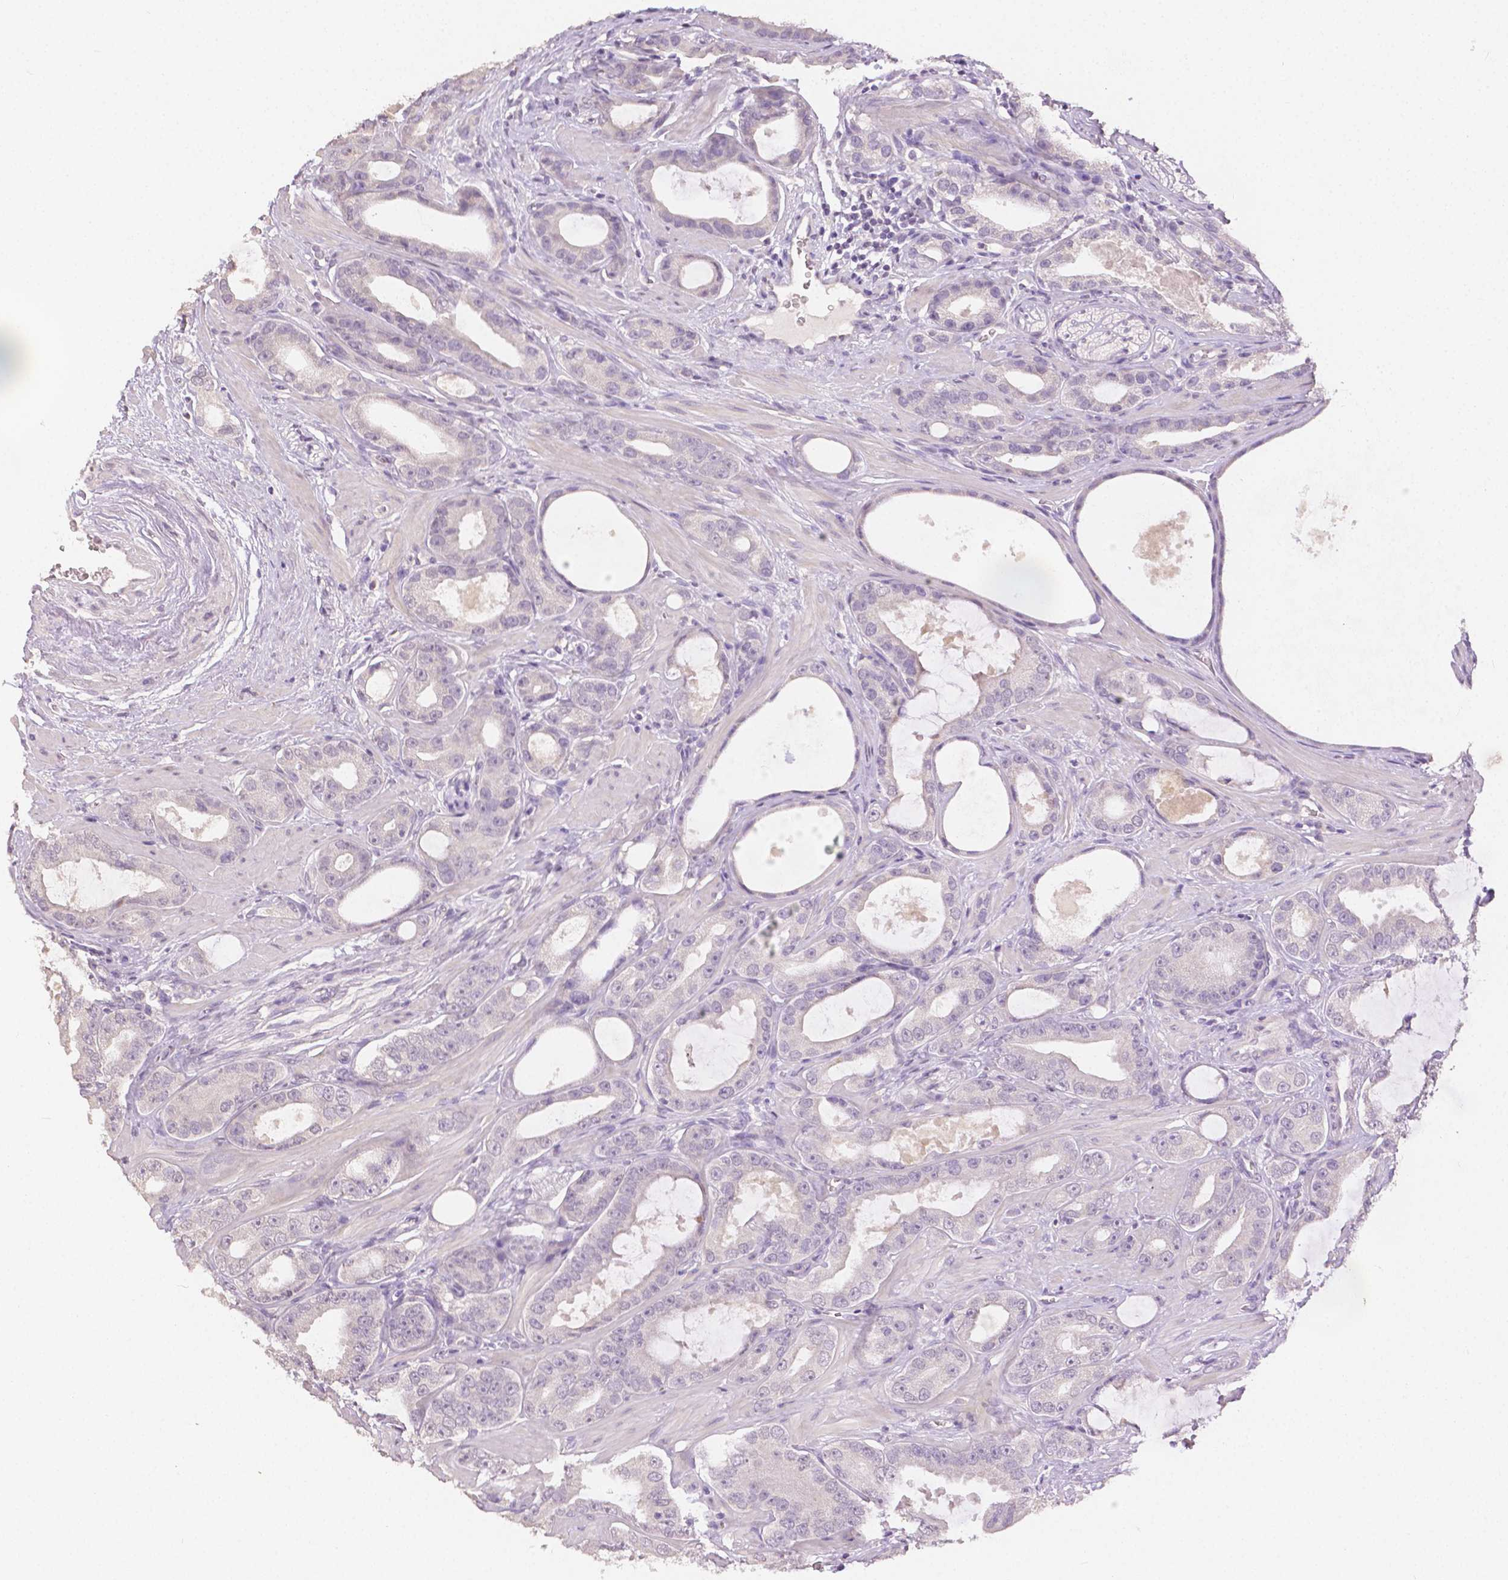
{"staining": {"intensity": "negative", "quantity": "none", "location": "none"}, "tissue": "prostate cancer", "cell_type": "Tumor cells", "image_type": "cancer", "snomed": [{"axis": "morphology", "description": "Adenocarcinoma, High grade"}, {"axis": "topography", "description": "Prostate"}], "caption": "The immunohistochemistry (IHC) image has no significant expression in tumor cells of prostate cancer tissue.", "gene": "TGM1", "patient": {"sex": "male", "age": 65}}